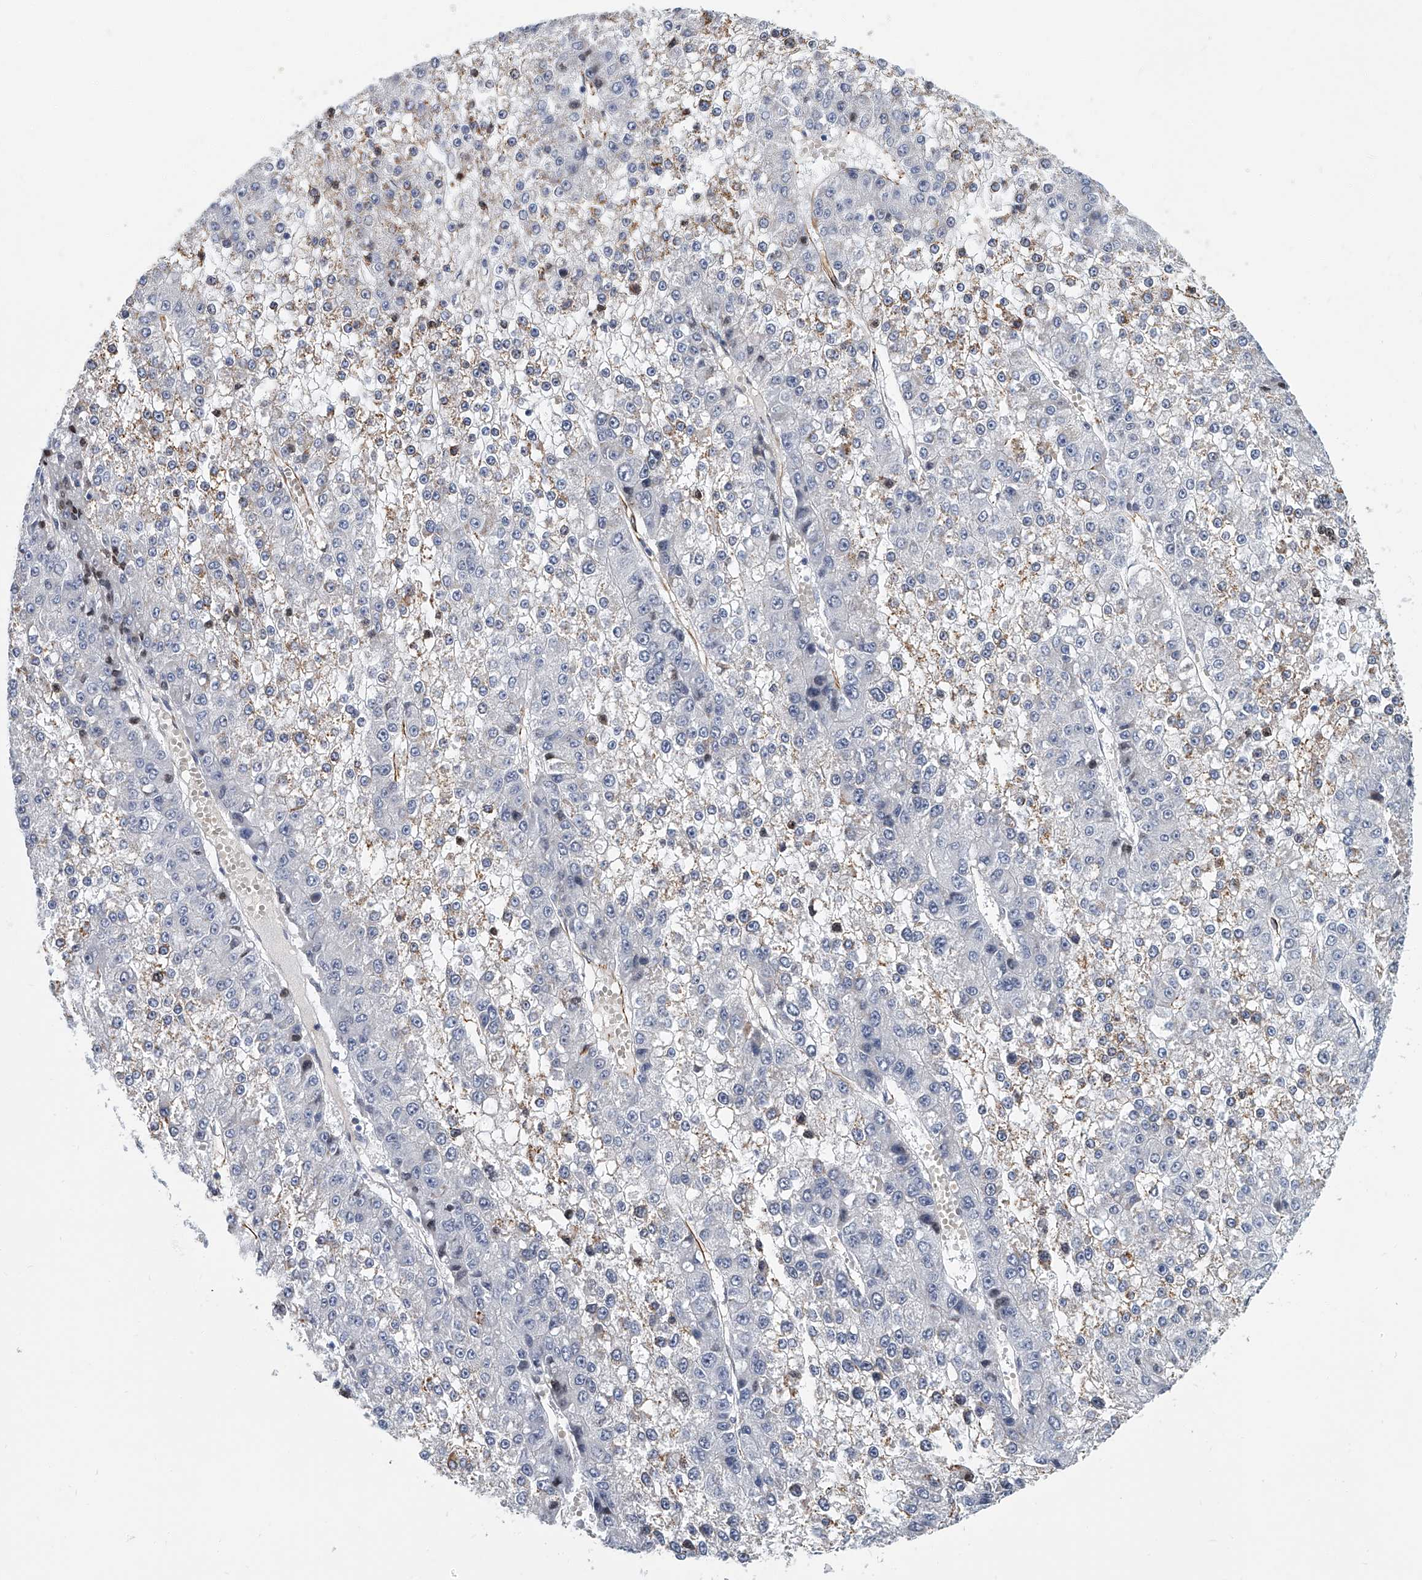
{"staining": {"intensity": "negative", "quantity": "none", "location": "none"}, "tissue": "liver cancer", "cell_type": "Tumor cells", "image_type": "cancer", "snomed": [{"axis": "morphology", "description": "Carcinoma, Hepatocellular, NOS"}, {"axis": "topography", "description": "Liver"}], "caption": "Immunohistochemical staining of human liver cancer (hepatocellular carcinoma) reveals no significant positivity in tumor cells.", "gene": "KIRREL1", "patient": {"sex": "female", "age": 73}}